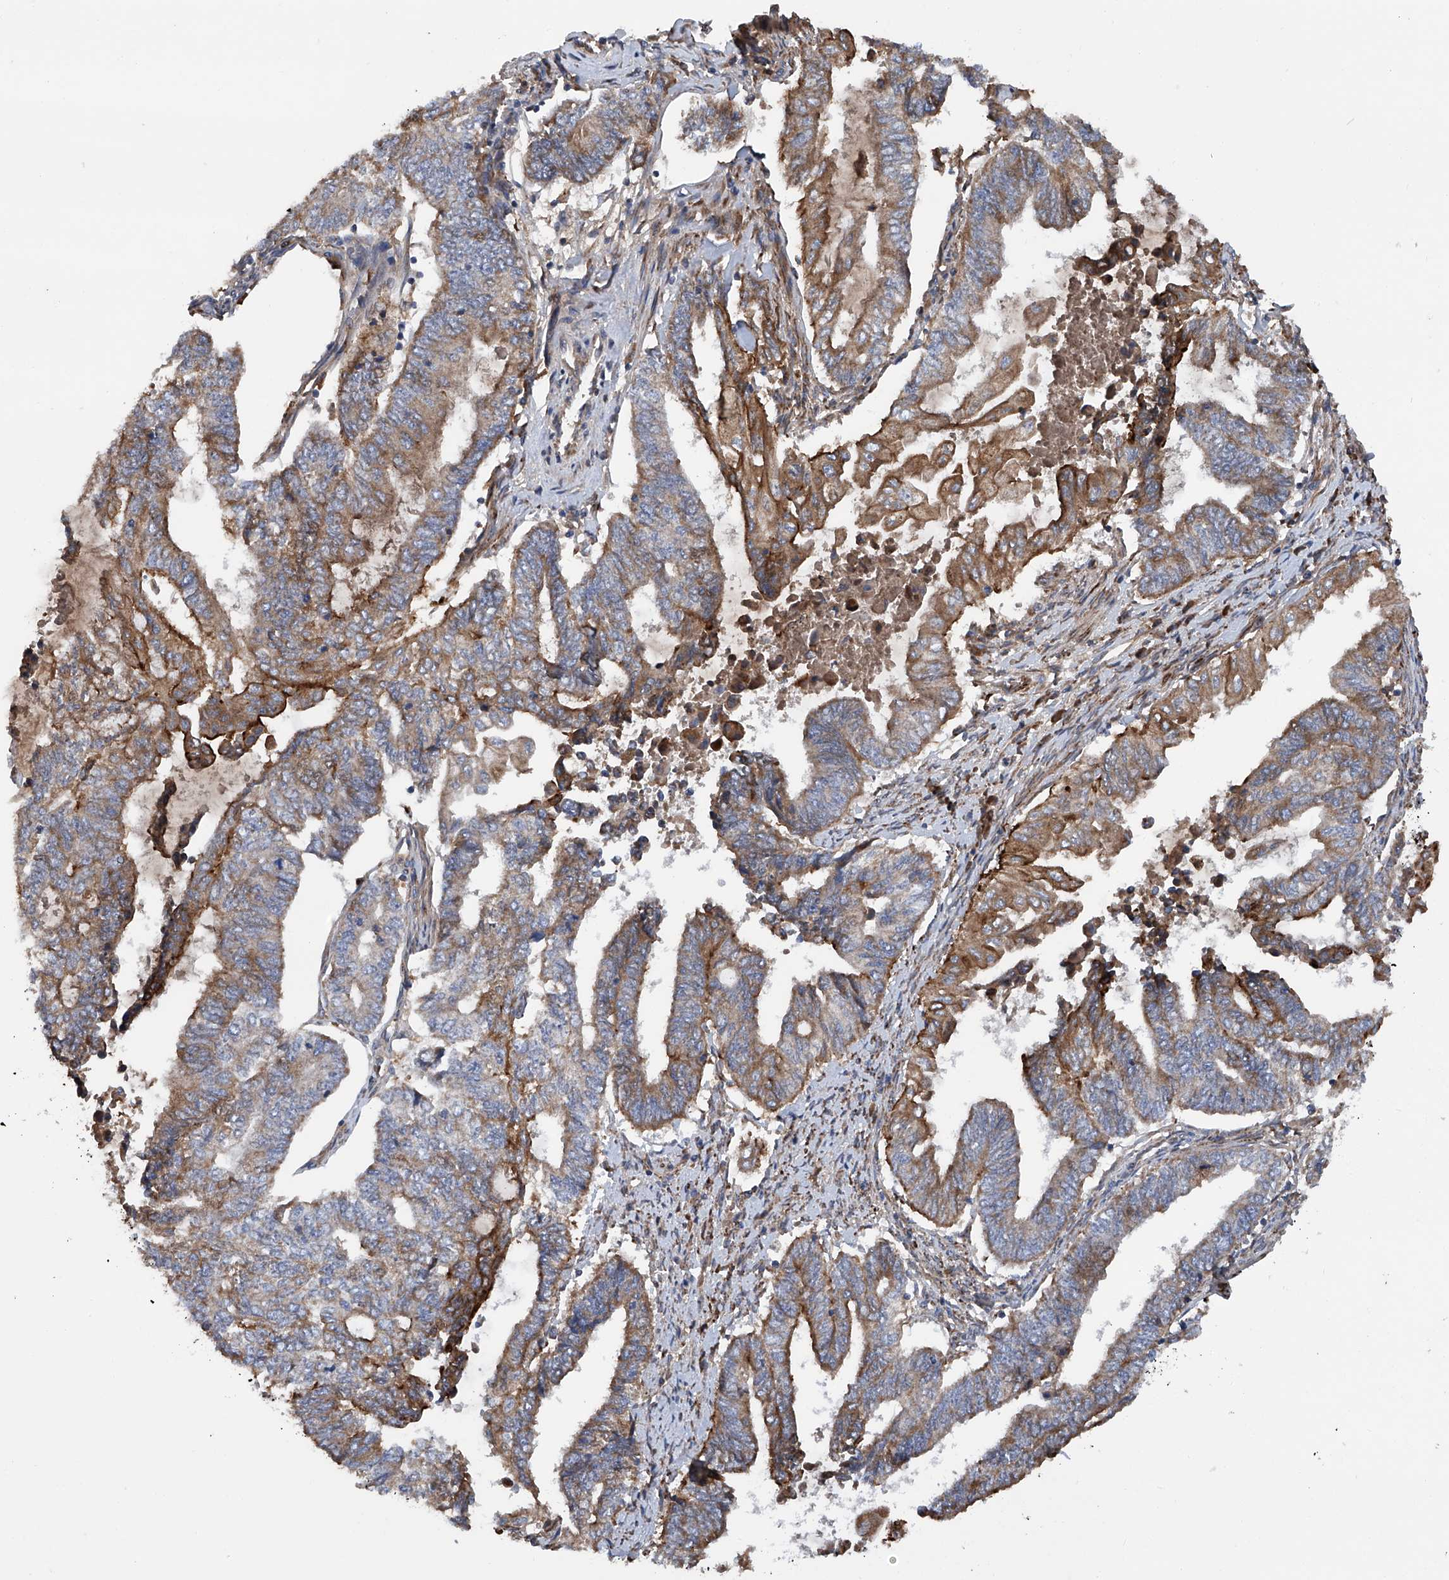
{"staining": {"intensity": "moderate", "quantity": ">75%", "location": "cytoplasmic/membranous"}, "tissue": "endometrial cancer", "cell_type": "Tumor cells", "image_type": "cancer", "snomed": [{"axis": "morphology", "description": "Adenocarcinoma, NOS"}, {"axis": "topography", "description": "Uterus"}, {"axis": "topography", "description": "Endometrium"}], "caption": "Protein expression analysis of endometrial cancer (adenocarcinoma) exhibits moderate cytoplasmic/membranous positivity in about >75% of tumor cells.", "gene": "ASCC3", "patient": {"sex": "female", "age": 70}}